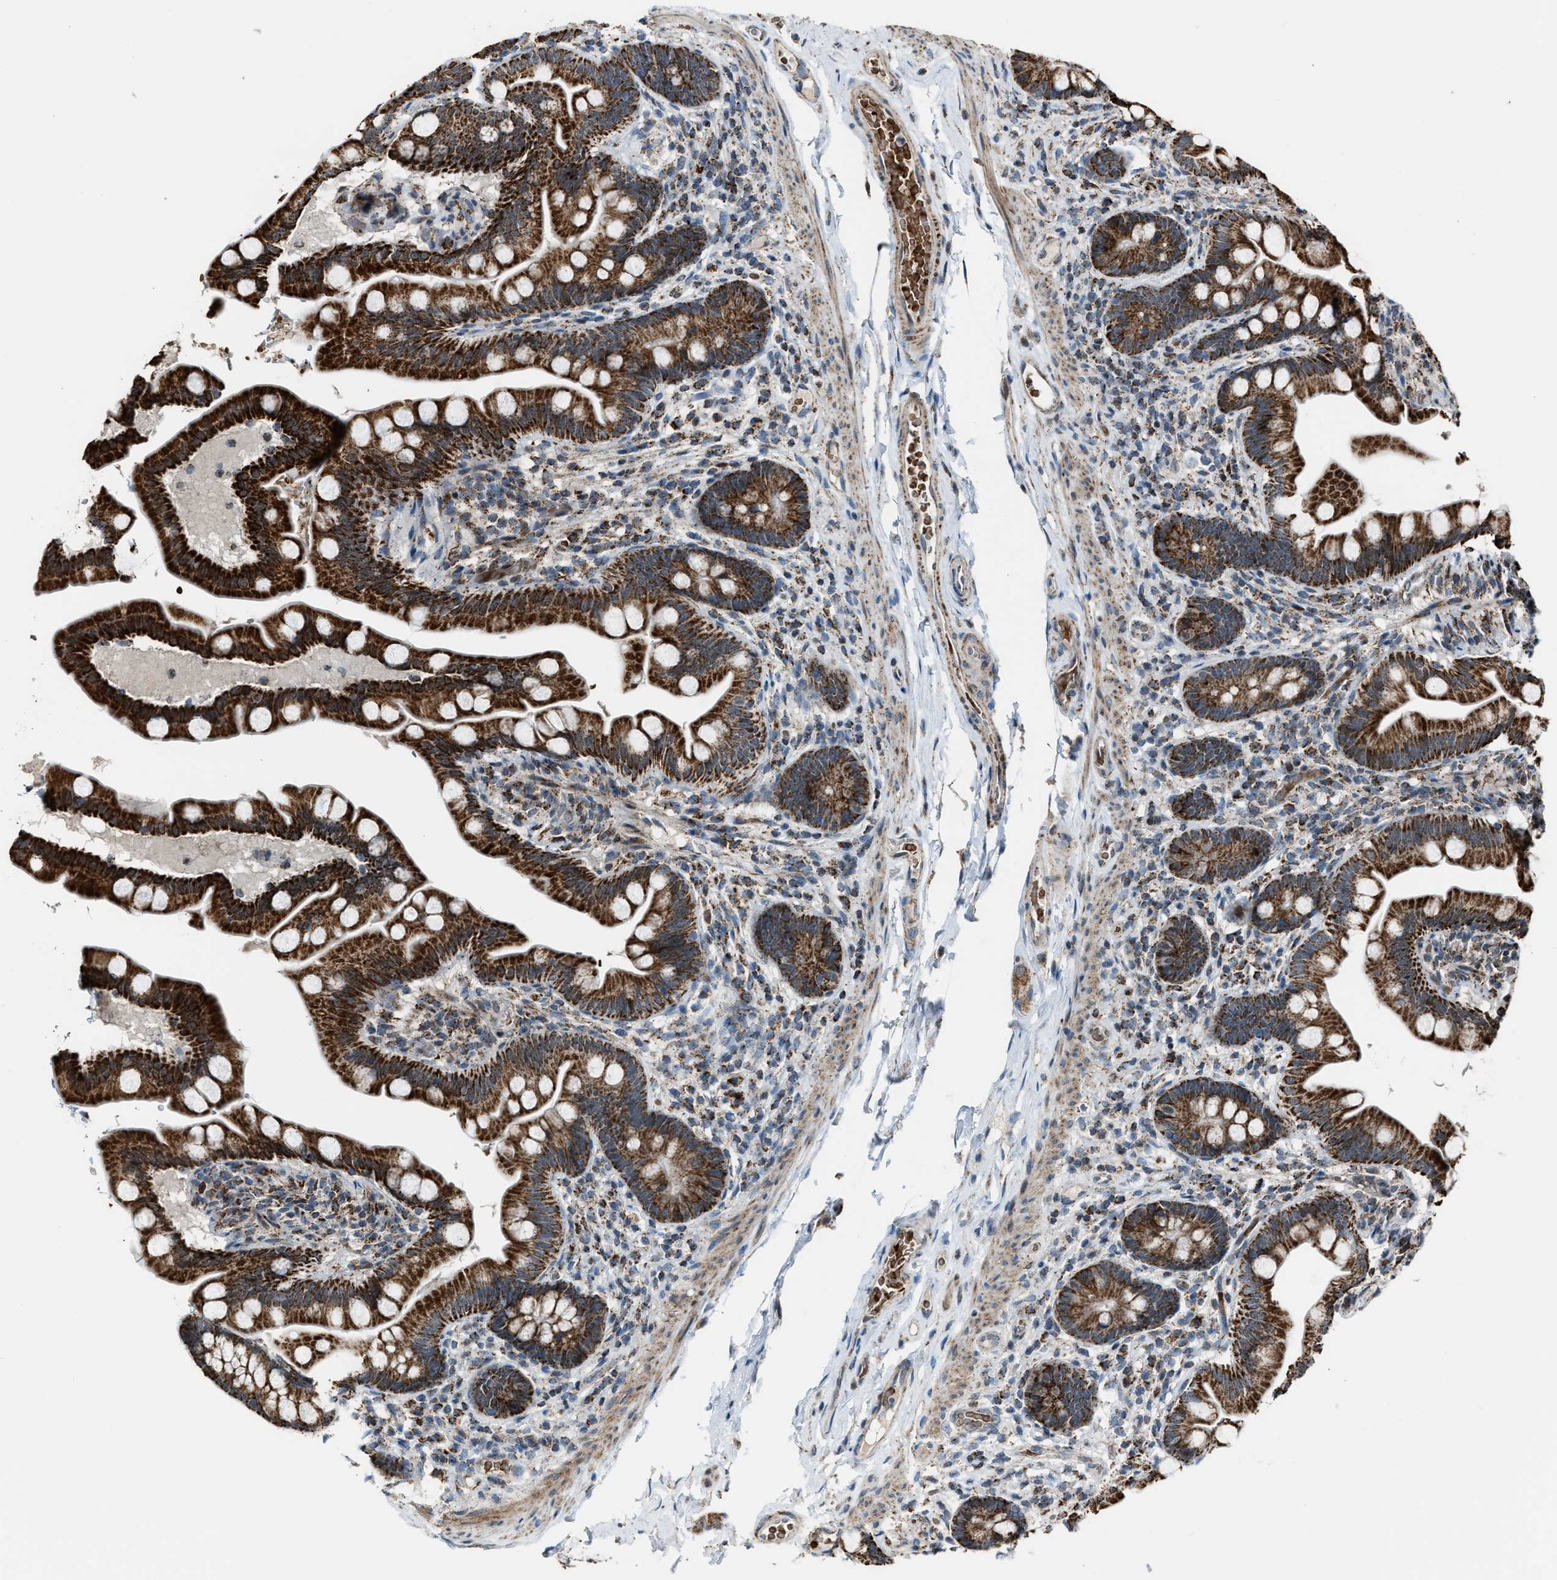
{"staining": {"intensity": "strong", "quantity": ">75%", "location": "cytoplasmic/membranous"}, "tissue": "small intestine", "cell_type": "Glandular cells", "image_type": "normal", "snomed": [{"axis": "morphology", "description": "Normal tissue, NOS"}, {"axis": "topography", "description": "Small intestine"}], "caption": "High-power microscopy captured an immunohistochemistry (IHC) histopathology image of benign small intestine, revealing strong cytoplasmic/membranous positivity in approximately >75% of glandular cells.", "gene": "CHN2", "patient": {"sex": "female", "age": 56}}